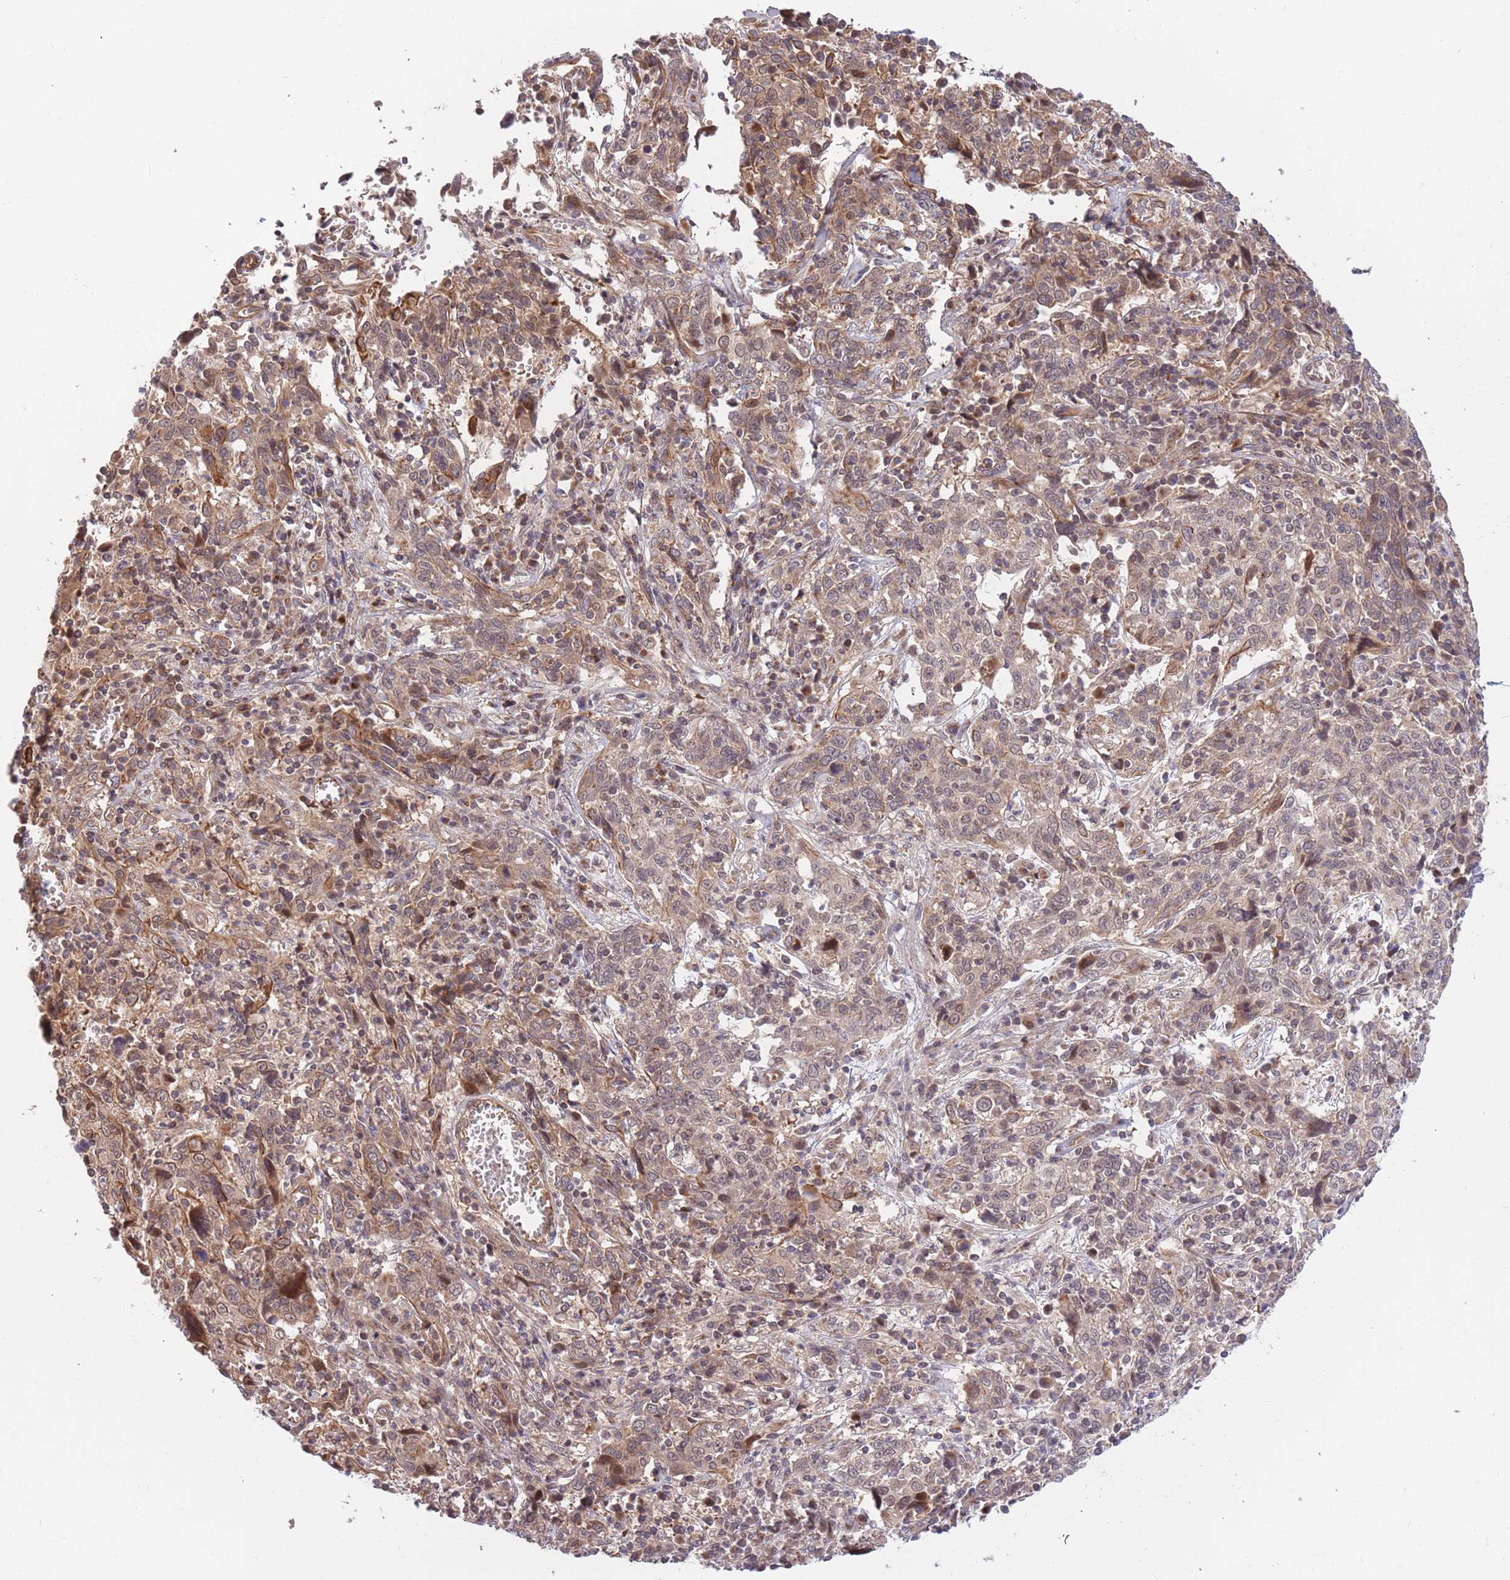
{"staining": {"intensity": "weak", "quantity": "<25%", "location": "cytoplasmic/membranous"}, "tissue": "cervical cancer", "cell_type": "Tumor cells", "image_type": "cancer", "snomed": [{"axis": "morphology", "description": "Squamous cell carcinoma, NOS"}, {"axis": "topography", "description": "Cervix"}], "caption": "Tumor cells are negative for protein expression in human cervical cancer.", "gene": "HAUS3", "patient": {"sex": "female", "age": 46}}